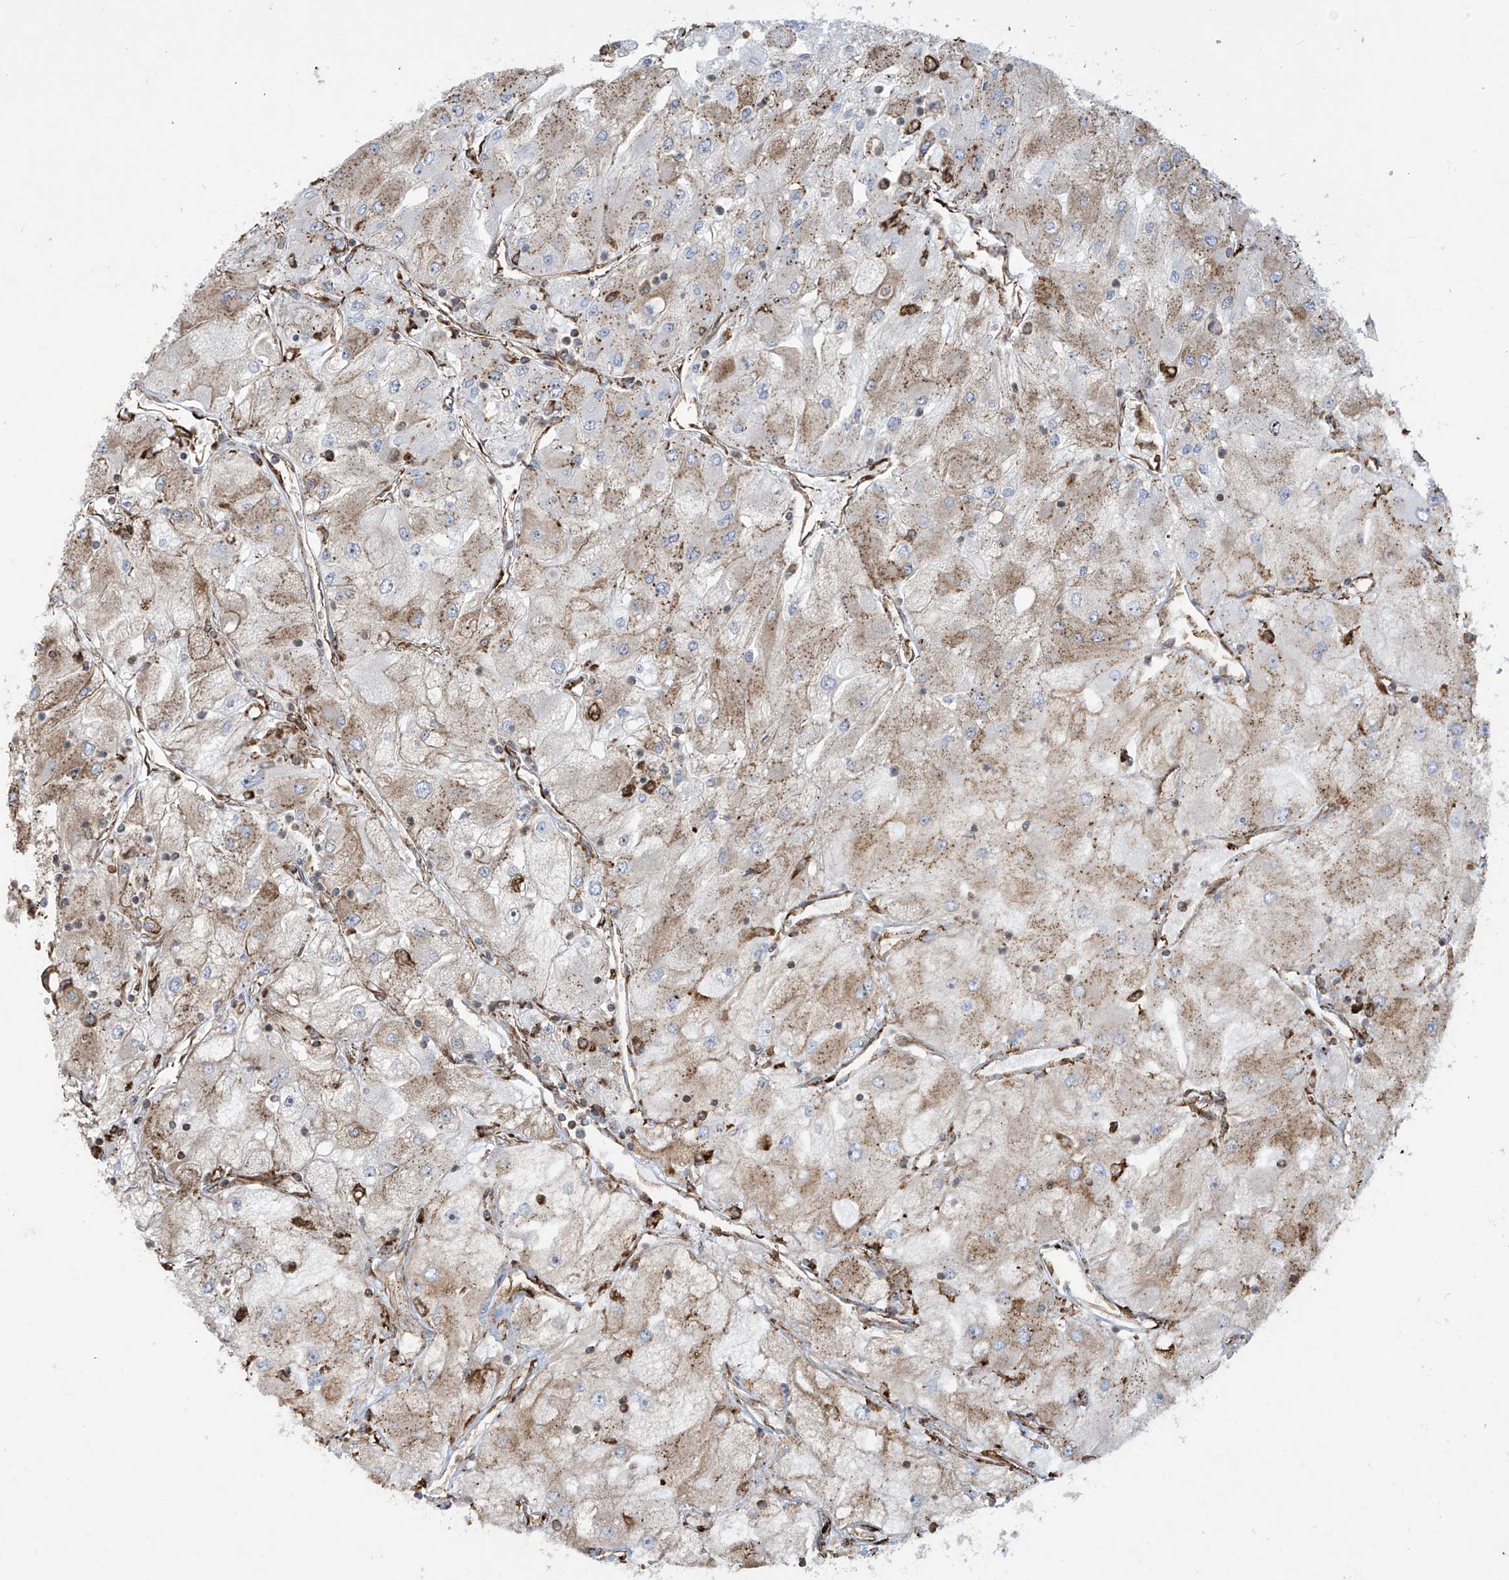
{"staining": {"intensity": "weak", "quantity": ">75%", "location": "cytoplasmic/membranous"}, "tissue": "renal cancer", "cell_type": "Tumor cells", "image_type": "cancer", "snomed": [{"axis": "morphology", "description": "Adenocarcinoma, NOS"}, {"axis": "topography", "description": "Kidney"}], "caption": "DAB immunohistochemical staining of human adenocarcinoma (renal) reveals weak cytoplasmic/membranous protein positivity in about >75% of tumor cells.", "gene": "MX1", "patient": {"sex": "male", "age": 80}}